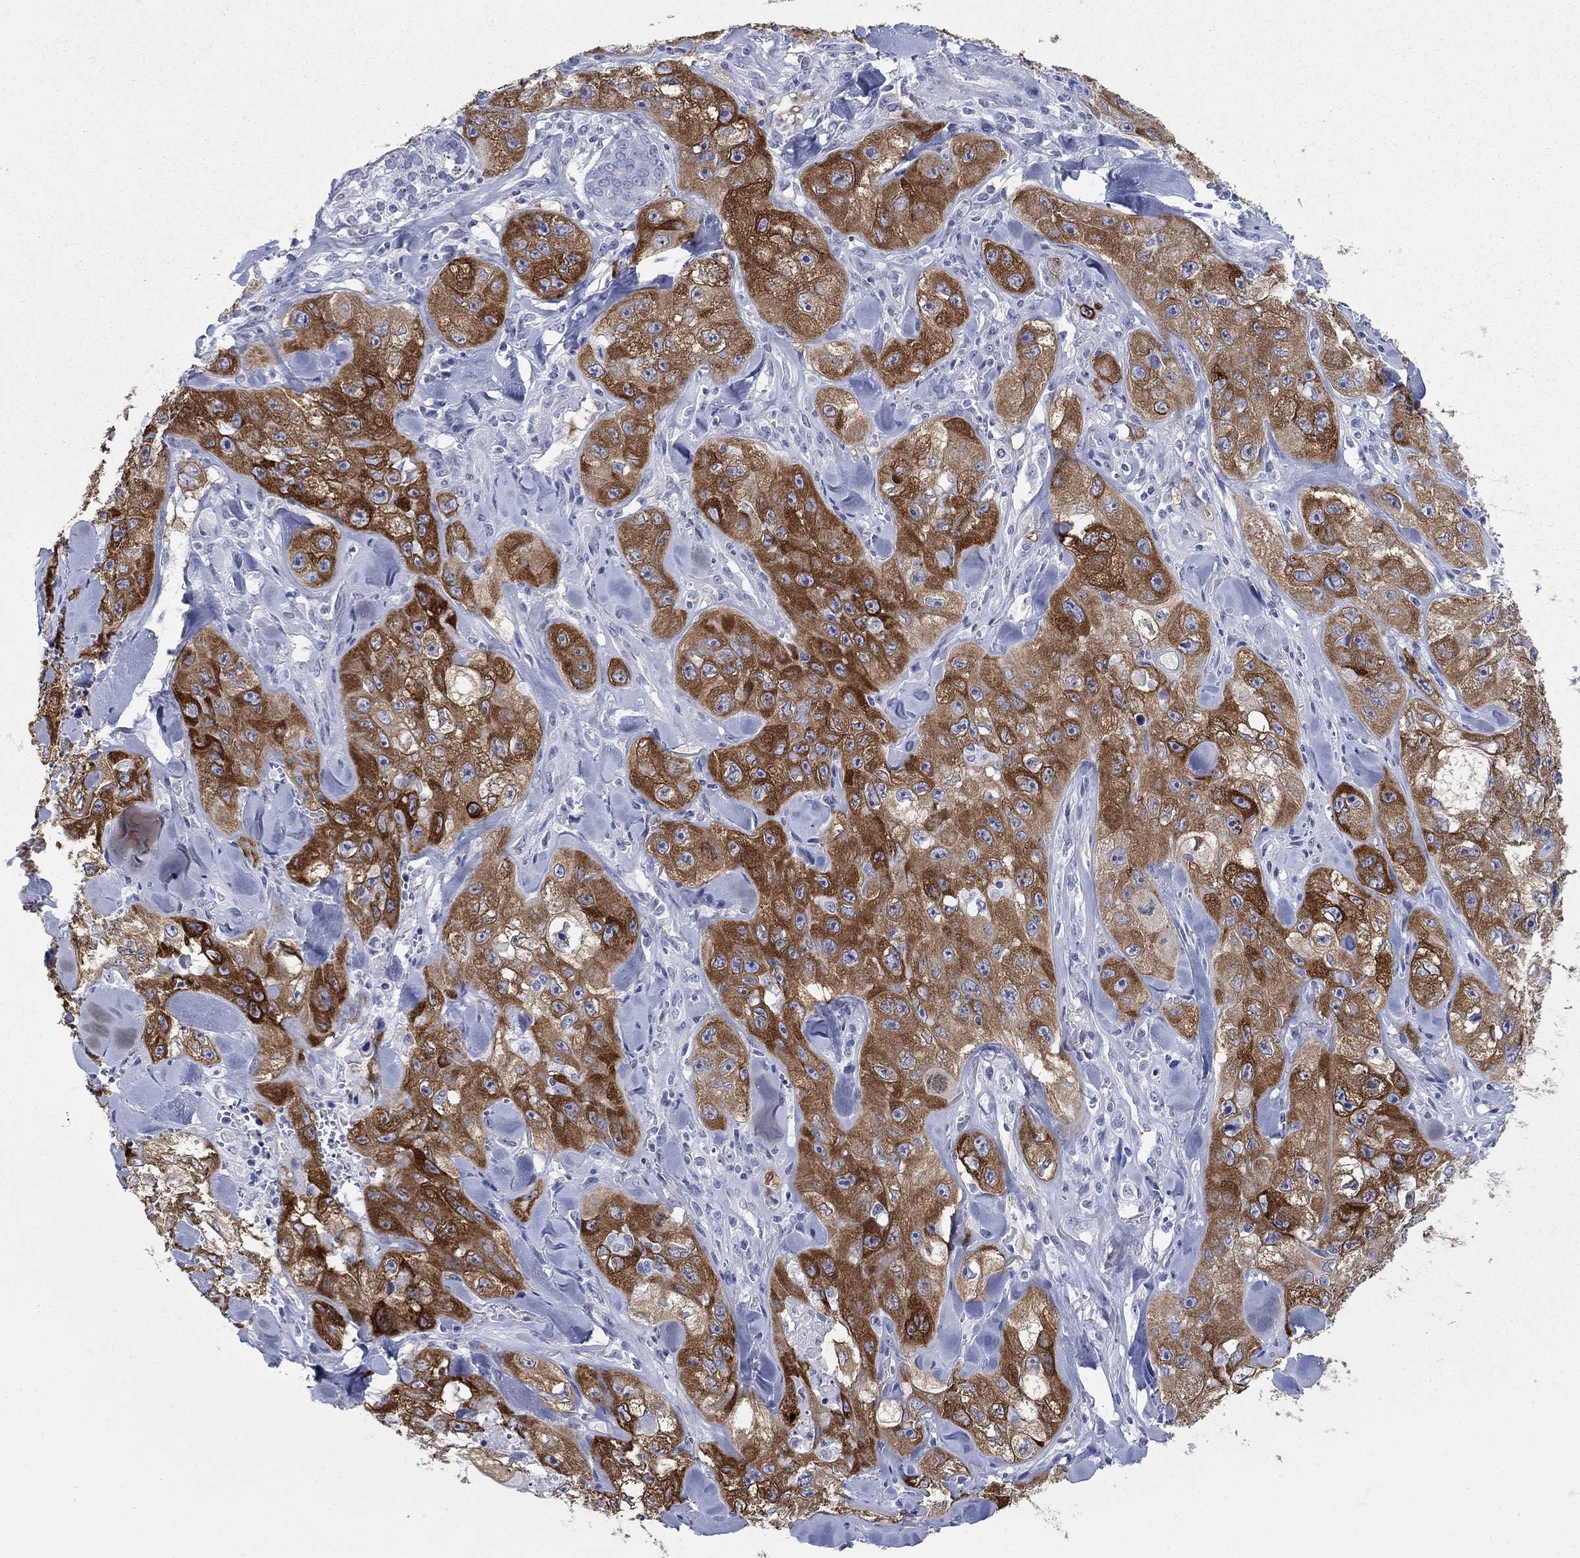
{"staining": {"intensity": "strong", "quantity": "25%-75%", "location": "cytoplasmic/membranous"}, "tissue": "skin cancer", "cell_type": "Tumor cells", "image_type": "cancer", "snomed": [{"axis": "morphology", "description": "Squamous cell carcinoma, NOS"}, {"axis": "topography", "description": "Skin"}, {"axis": "topography", "description": "Subcutis"}], "caption": "A brown stain highlights strong cytoplasmic/membranous expression of a protein in skin squamous cell carcinoma tumor cells.", "gene": "IGF2BP3", "patient": {"sex": "male", "age": 73}}